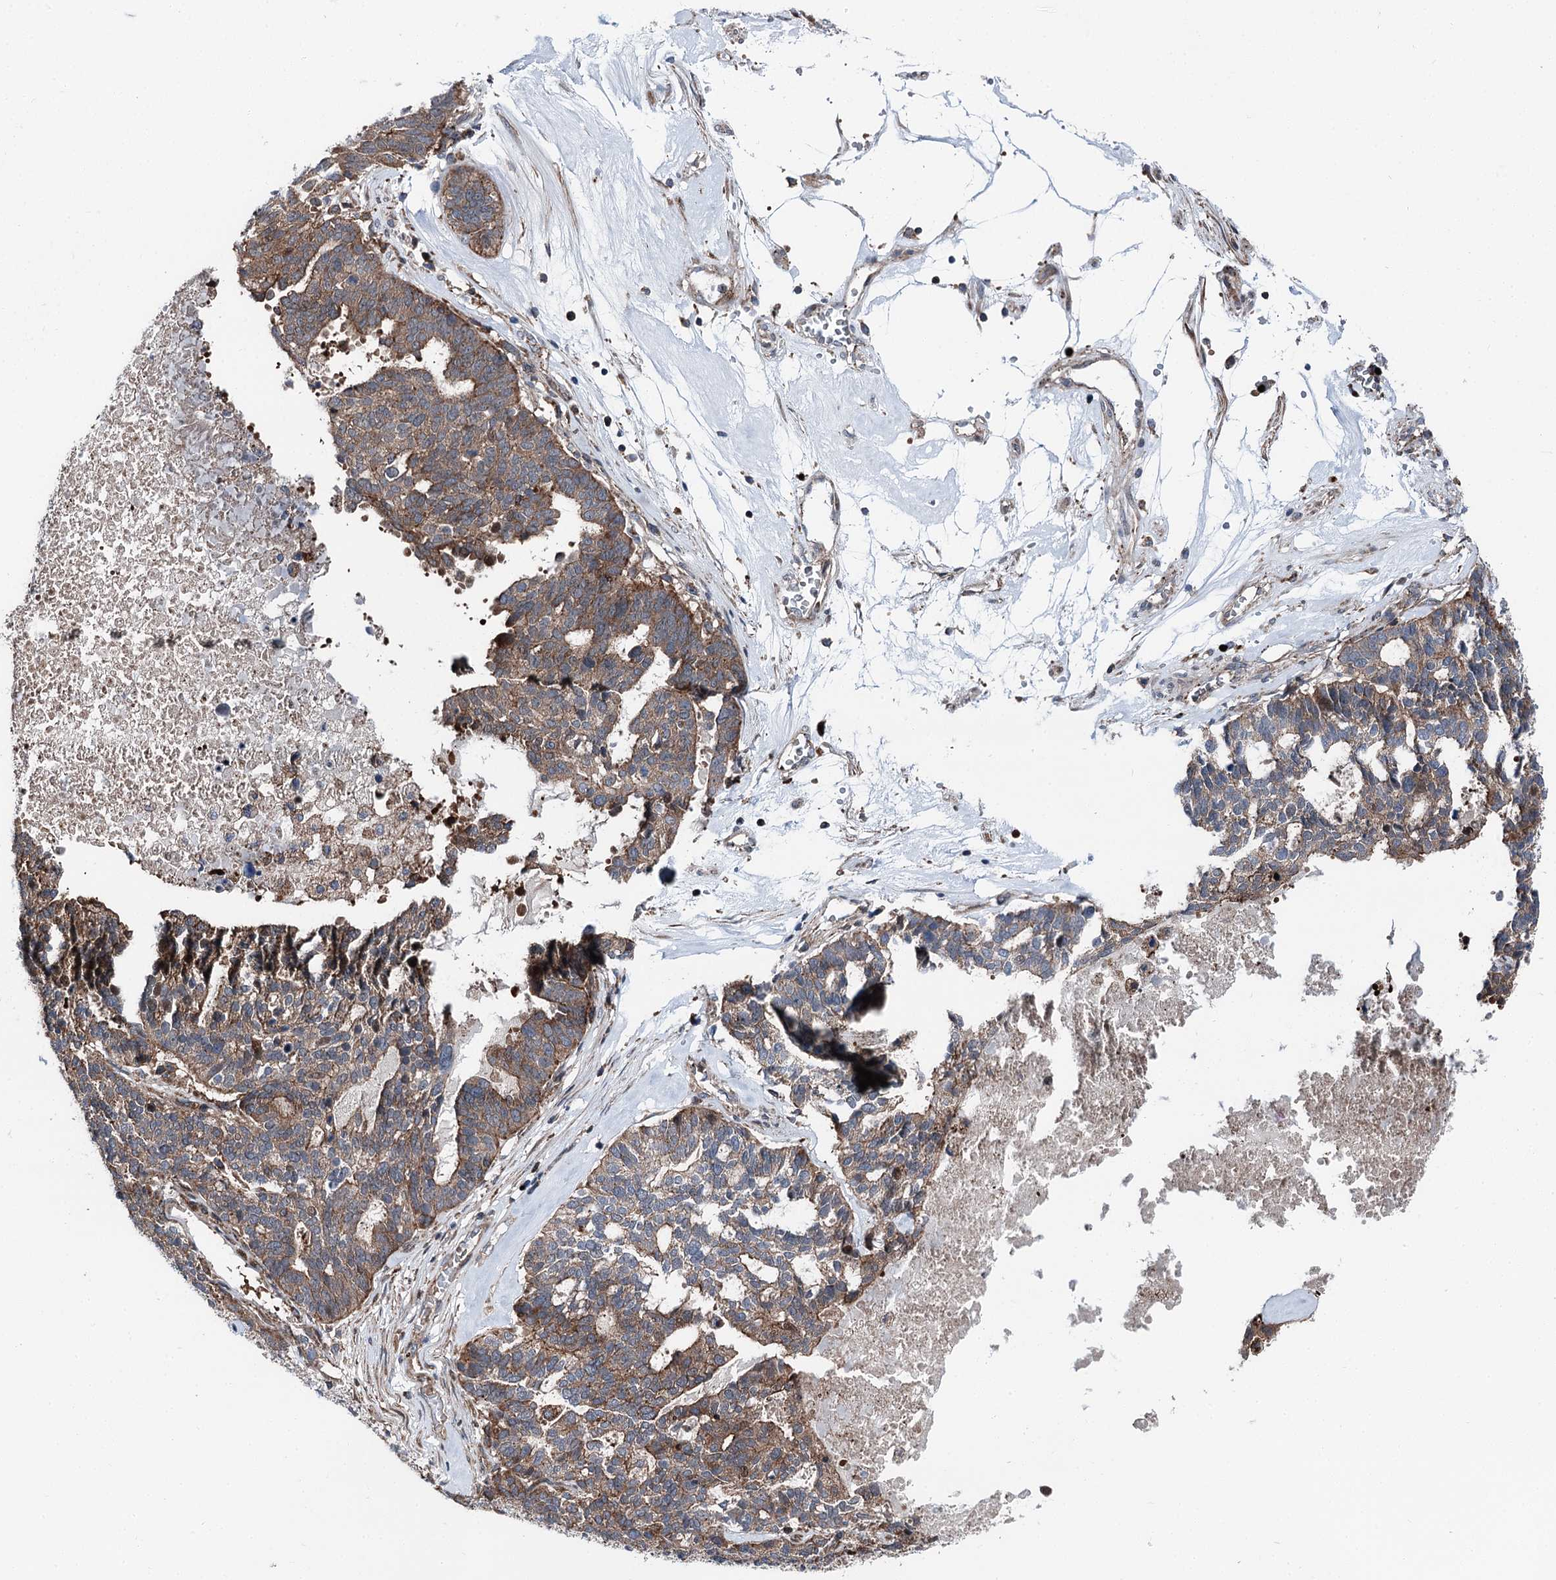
{"staining": {"intensity": "moderate", "quantity": ">75%", "location": "cytoplasmic/membranous"}, "tissue": "ovarian cancer", "cell_type": "Tumor cells", "image_type": "cancer", "snomed": [{"axis": "morphology", "description": "Cystadenocarcinoma, serous, NOS"}, {"axis": "topography", "description": "Ovary"}], "caption": "Serous cystadenocarcinoma (ovarian) was stained to show a protein in brown. There is medium levels of moderate cytoplasmic/membranous staining in about >75% of tumor cells.", "gene": "POLR1D", "patient": {"sex": "female", "age": 59}}